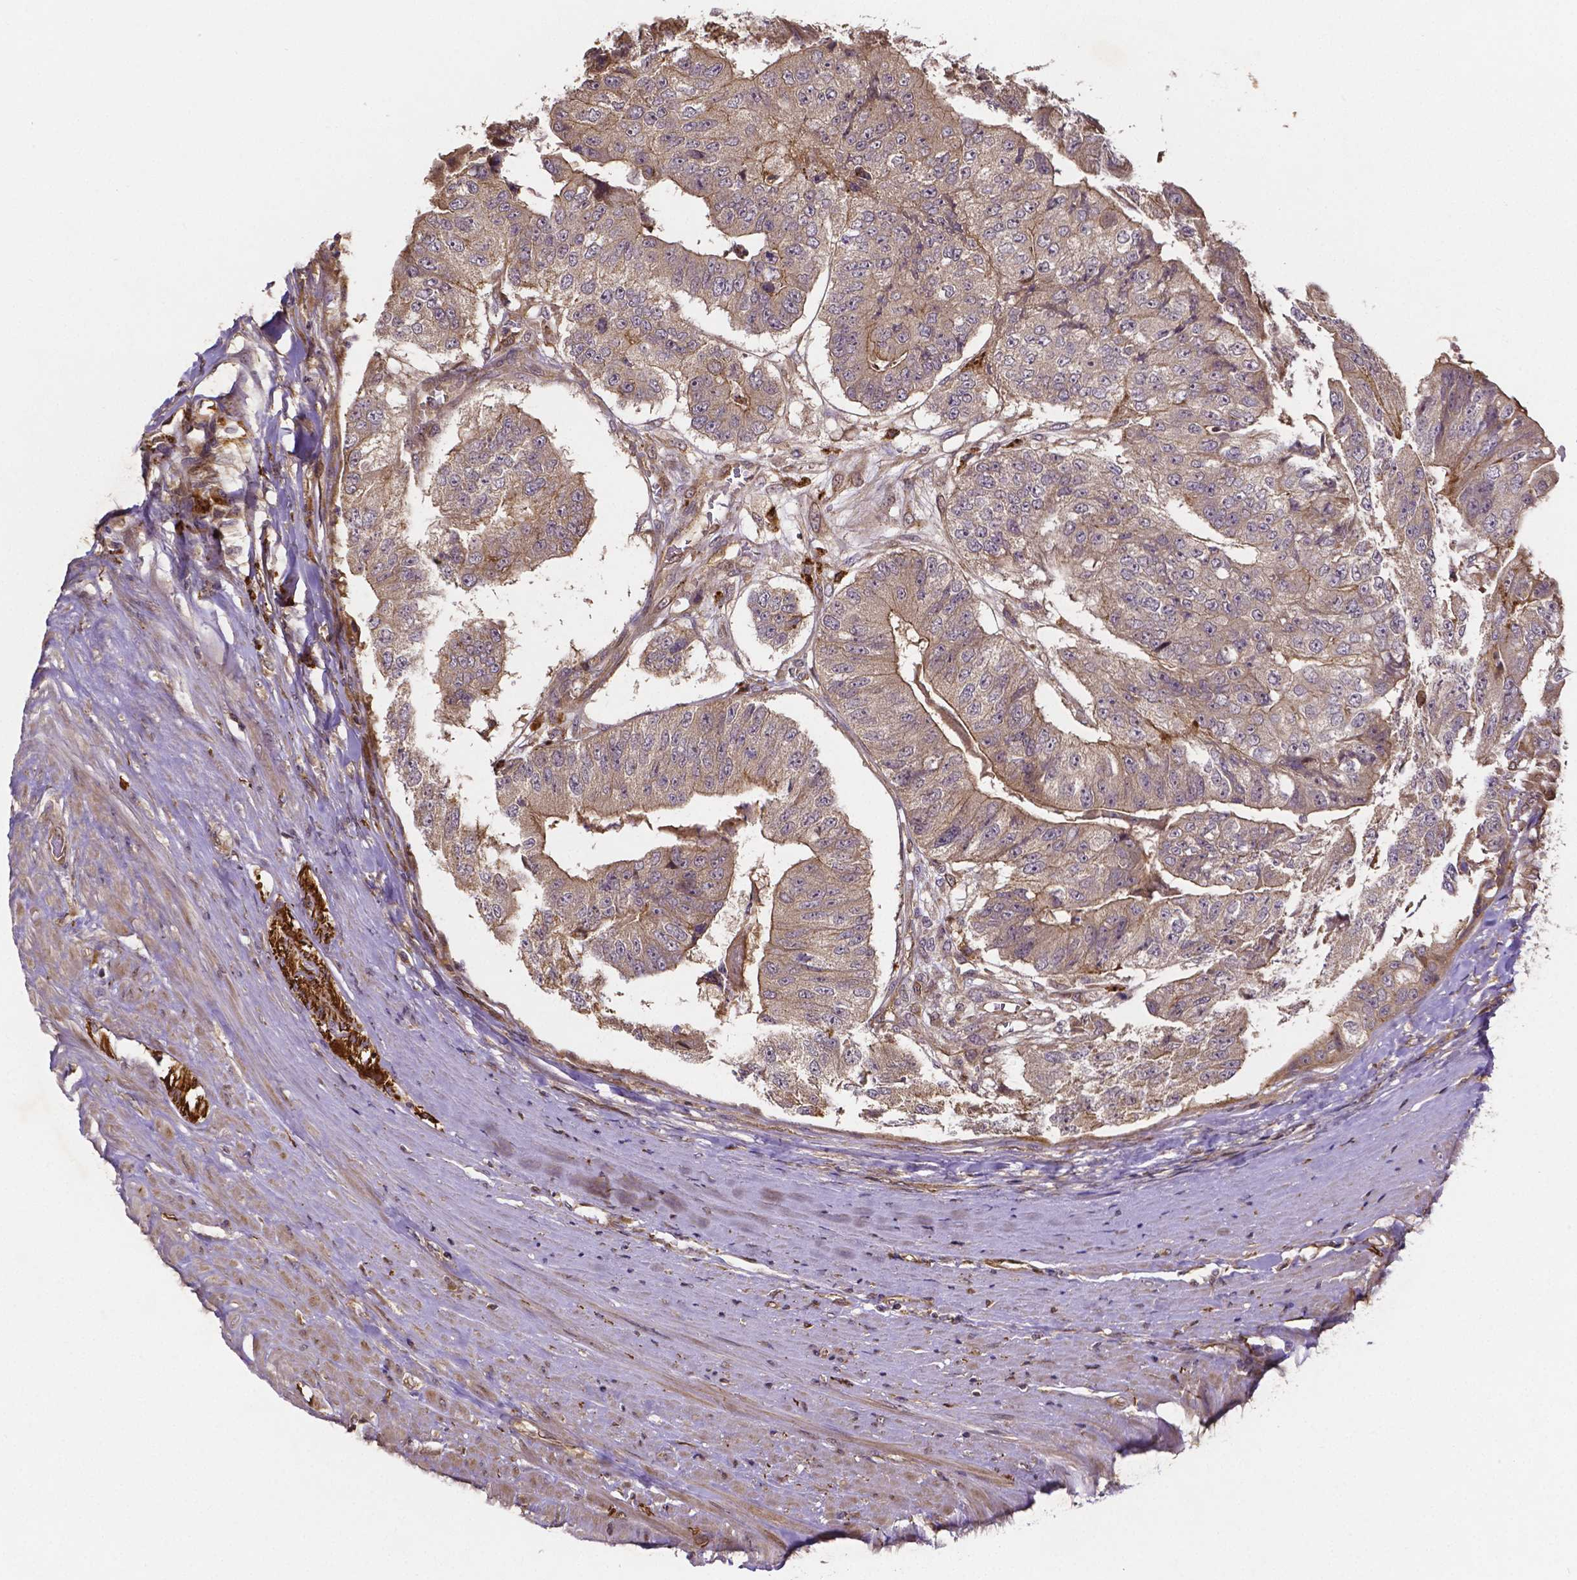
{"staining": {"intensity": "weak", "quantity": ">75%", "location": "cytoplasmic/membranous"}, "tissue": "colorectal cancer", "cell_type": "Tumor cells", "image_type": "cancer", "snomed": [{"axis": "morphology", "description": "Adenocarcinoma, NOS"}, {"axis": "topography", "description": "Colon"}], "caption": "Protein expression by immunohistochemistry (IHC) demonstrates weak cytoplasmic/membranous expression in approximately >75% of tumor cells in colorectal cancer (adenocarcinoma).", "gene": "RNF123", "patient": {"sex": "female", "age": 67}}